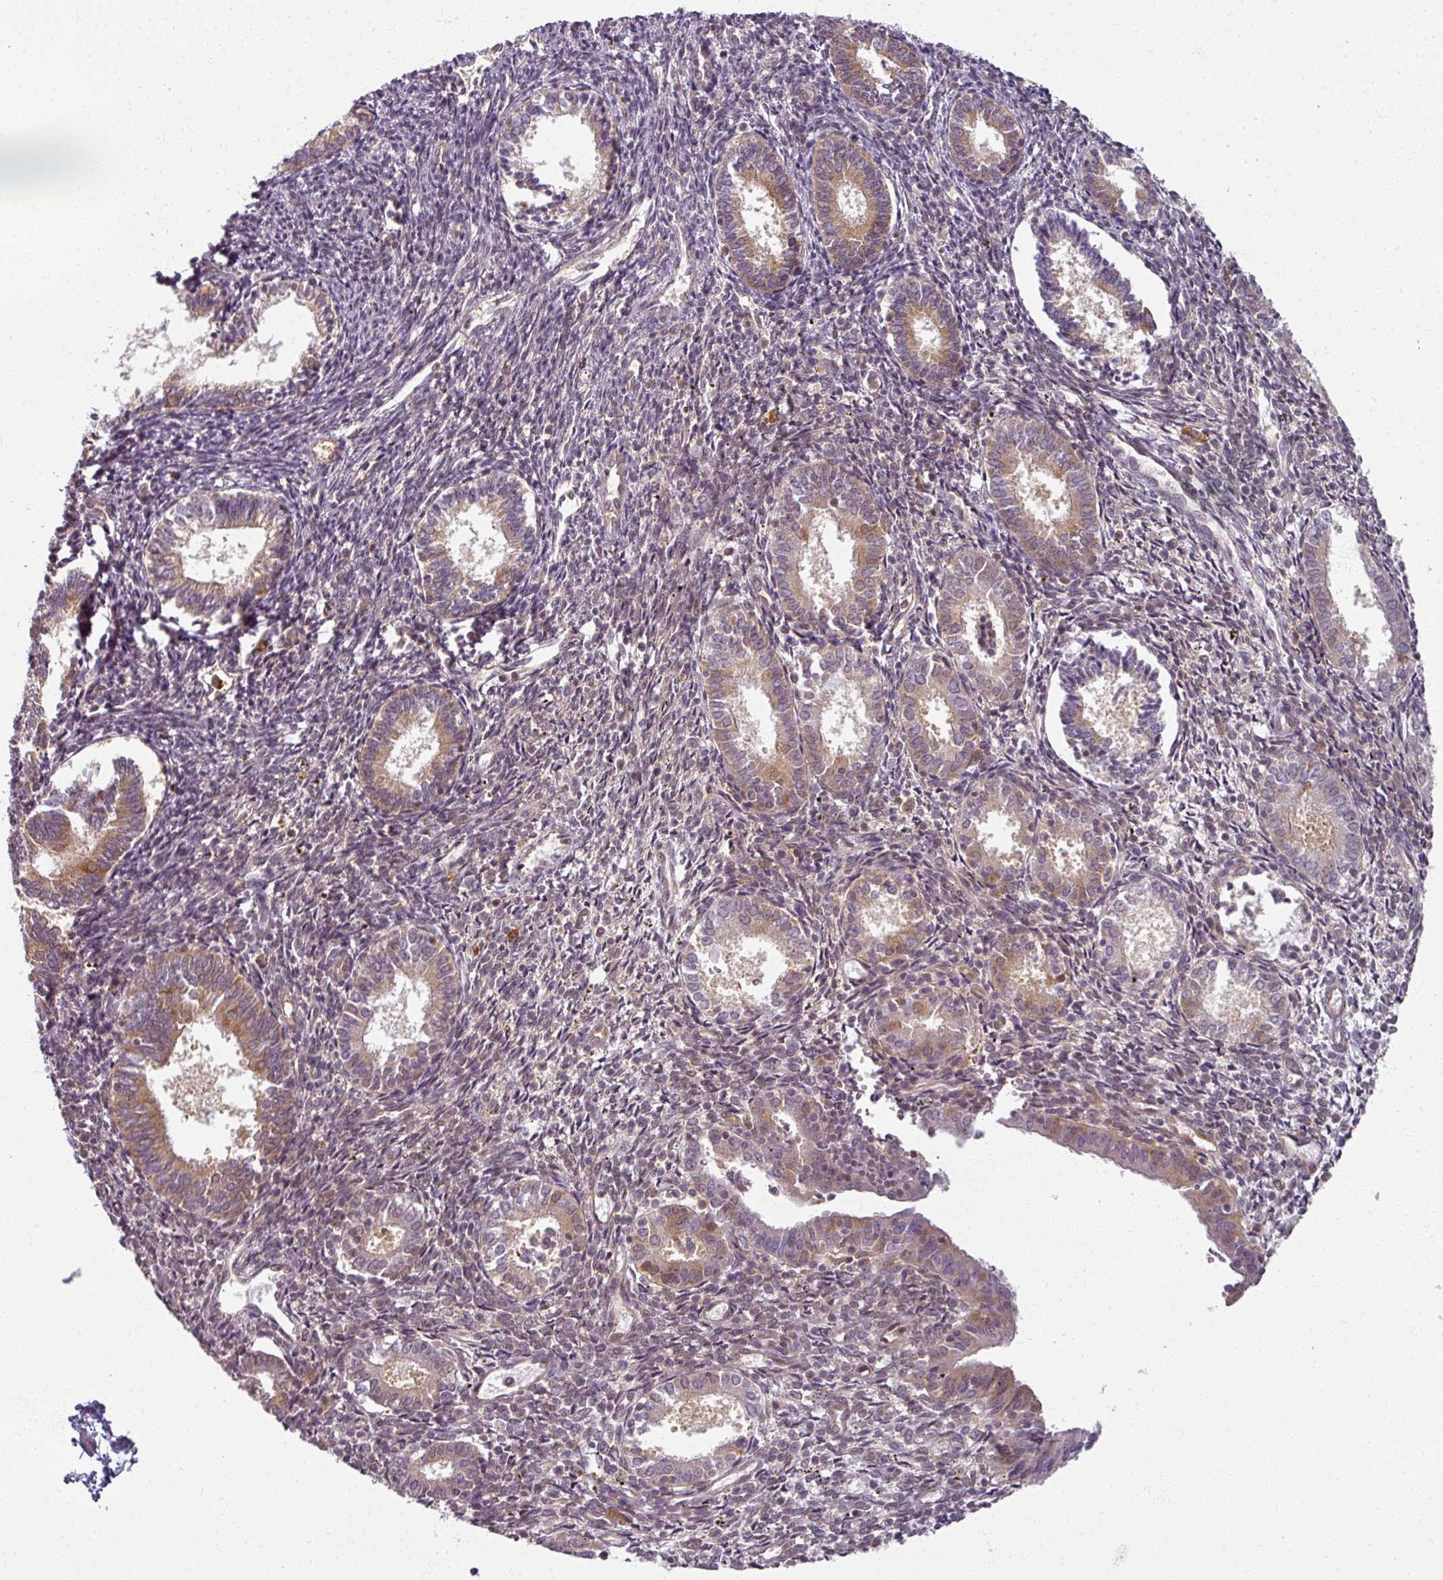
{"staining": {"intensity": "weak", "quantity": "<25%", "location": "cytoplasmic/membranous"}, "tissue": "endometrium", "cell_type": "Cells in endometrial stroma", "image_type": "normal", "snomed": [{"axis": "morphology", "description": "Normal tissue, NOS"}, {"axis": "topography", "description": "Endometrium"}], "caption": "This is a micrograph of immunohistochemistry staining of benign endometrium, which shows no staining in cells in endometrial stroma. The staining was performed using DAB (3,3'-diaminobenzidine) to visualize the protein expression in brown, while the nuclei were stained in blue with hematoxylin (Magnification: 20x).", "gene": "AGPAT4", "patient": {"sex": "female", "age": 41}}